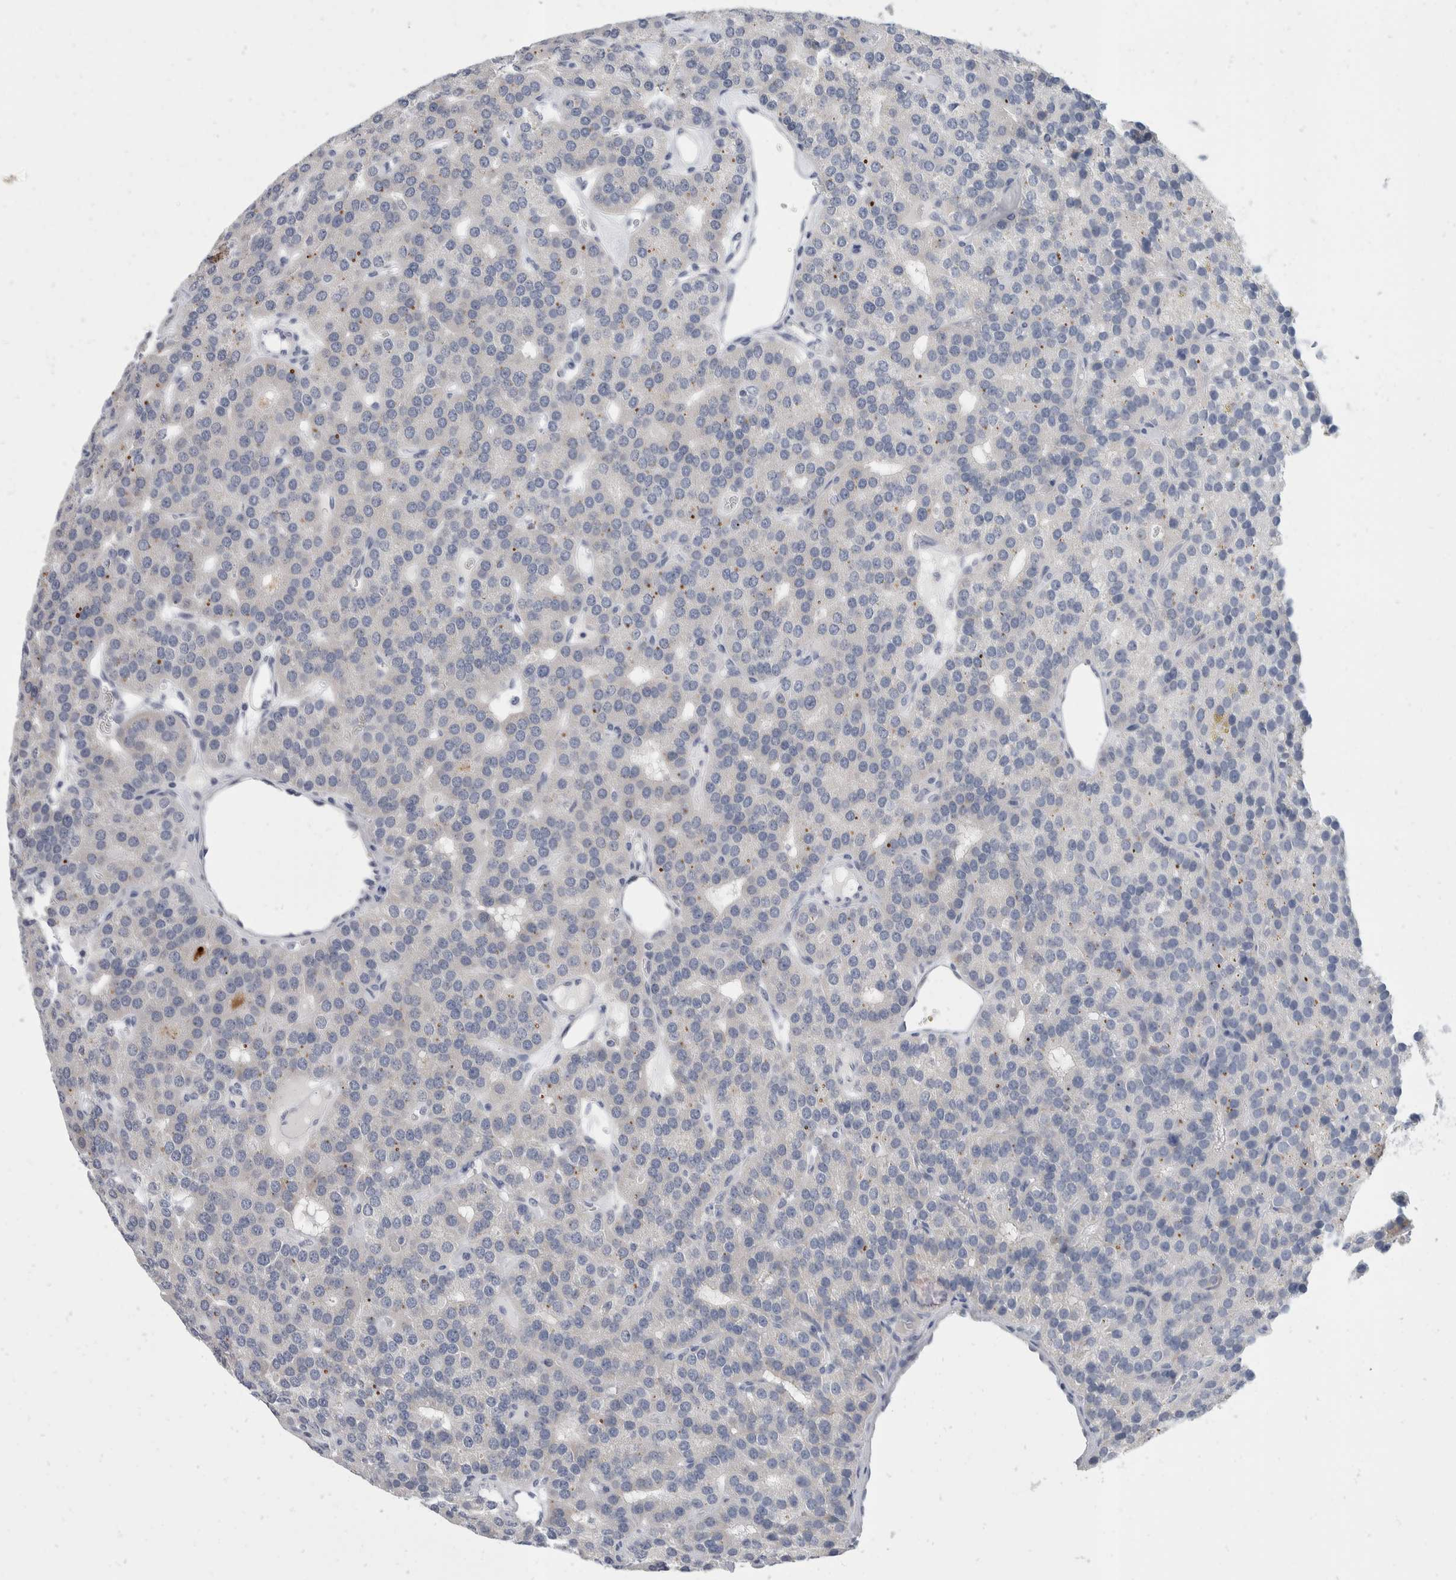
{"staining": {"intensity": "negative", "quantity": "none", "location": "none"}, "tissue": "parathyroid gland", "cell_type": "Glandular cells", "image_type": "normal", "snomed": [{"axis": "morphology", "description": "Normal tissue, NOS"}, {"axis": "morphology", "description": "Adenoma, NOS"}, {"axis": "topography", "description": "Parathyroid gland"}], "caption": "Immunohistochemistry image of unremarkable human parathyroid gland stained for a protein (brown), which reveals no staining in glandular cells. (DAB immunohistochemistry visualized using brightfield microscopy, high magnification).", "gene": "CATSPERD", "patient": {"sex": "female", "age": 86}}